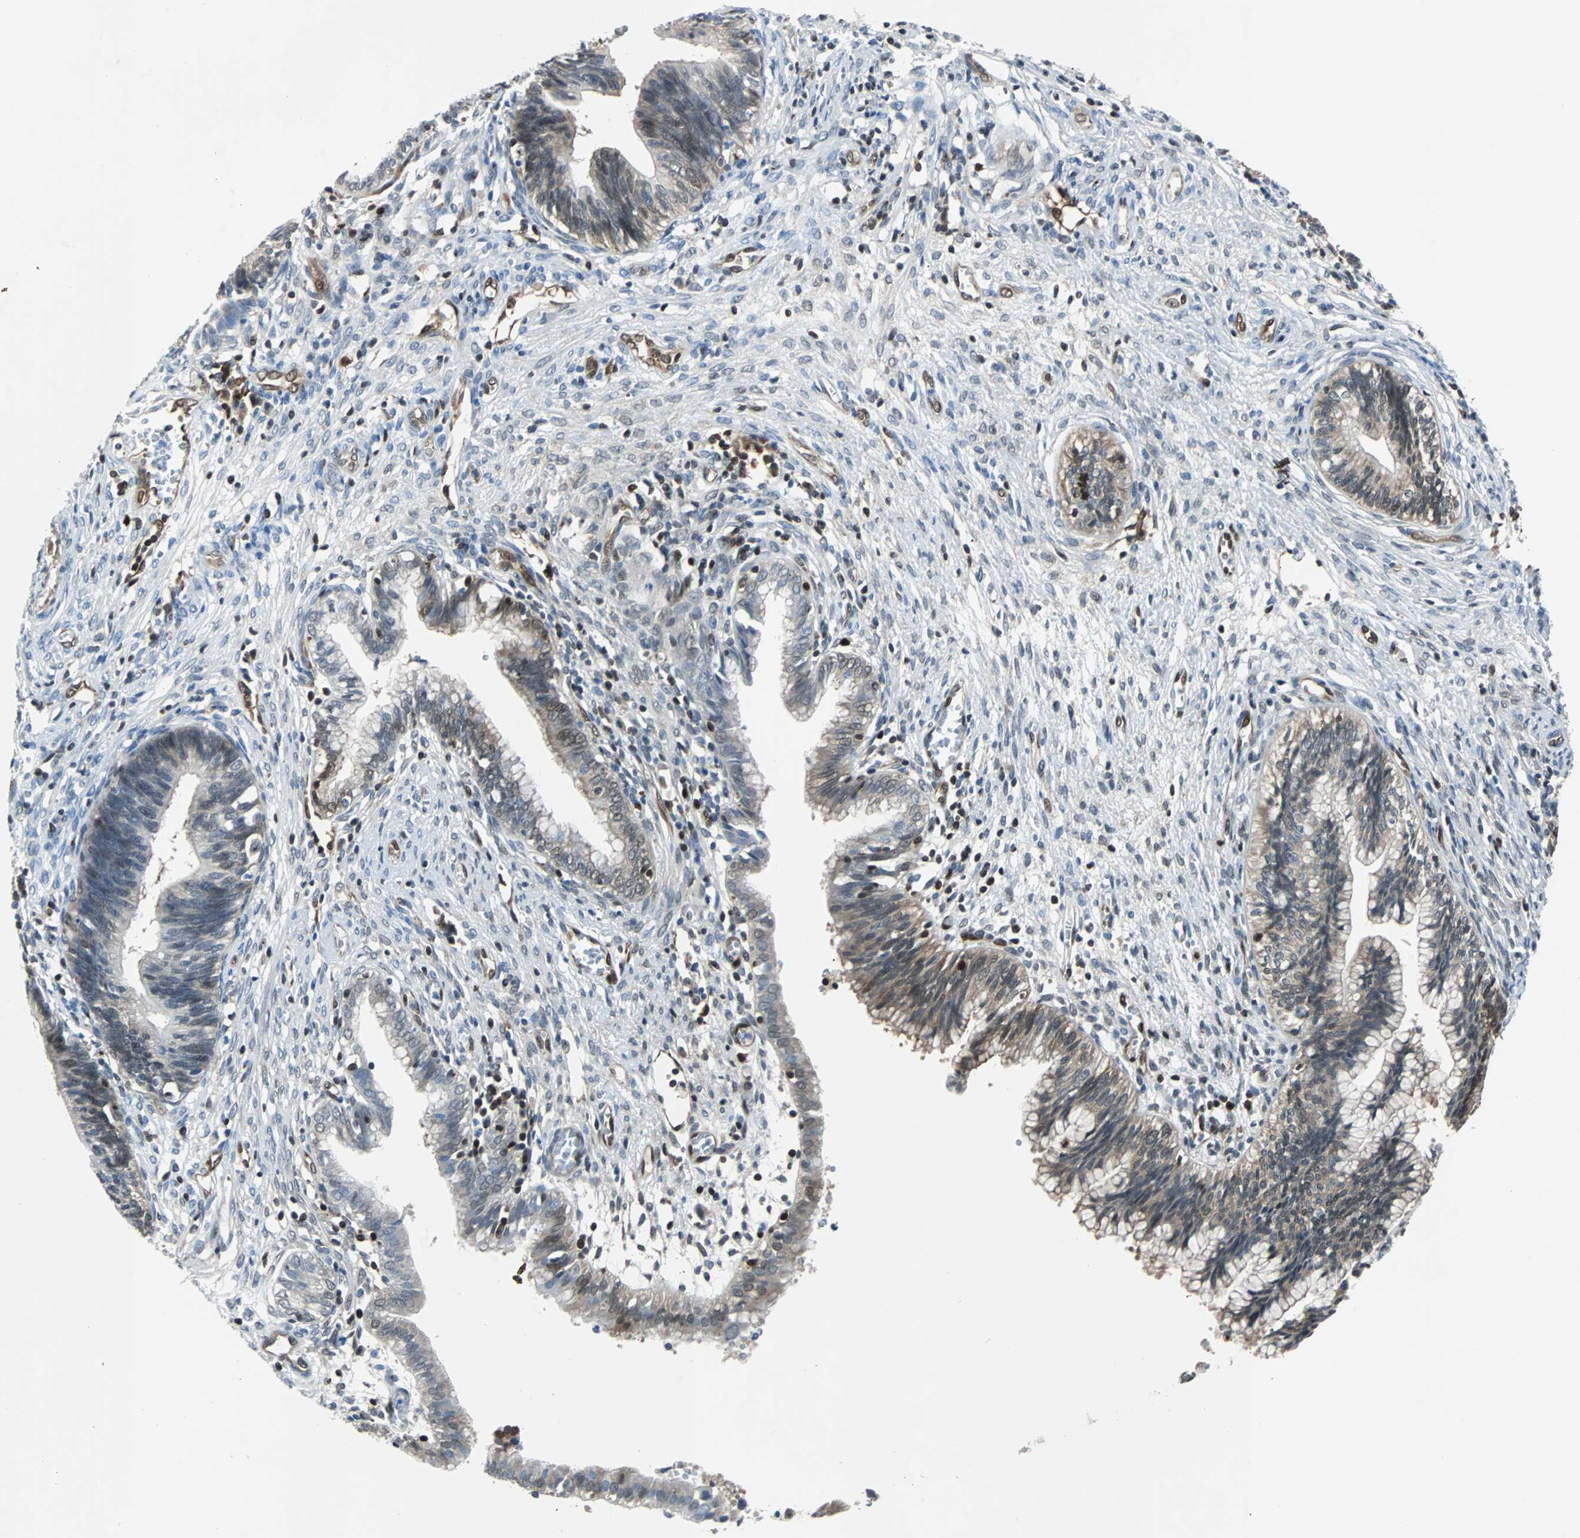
{"staining": {"intensity": "weak", "quantity": "25%-75%", "location": "cytoplasmic/membranous,nuclear"}, "tissue": "cervical cancer", "cell_type": "Tumor cells", "image_type": "cancer", "snomed": [{"axis": "morphology", "description": "Adenocarcinoma, NOS"}, {"axis": "topography", "description": "Cervix"}], "caption": "Protein staining of cervical cancer (adenocarcinoma) tissue demonstrates weak cytoplasmic/membranous and nuclear positivity in approximately 25%-75% of tumor cells.", "gene": "MAP2K6", "patient": {"sex": "female", "age": 44}}